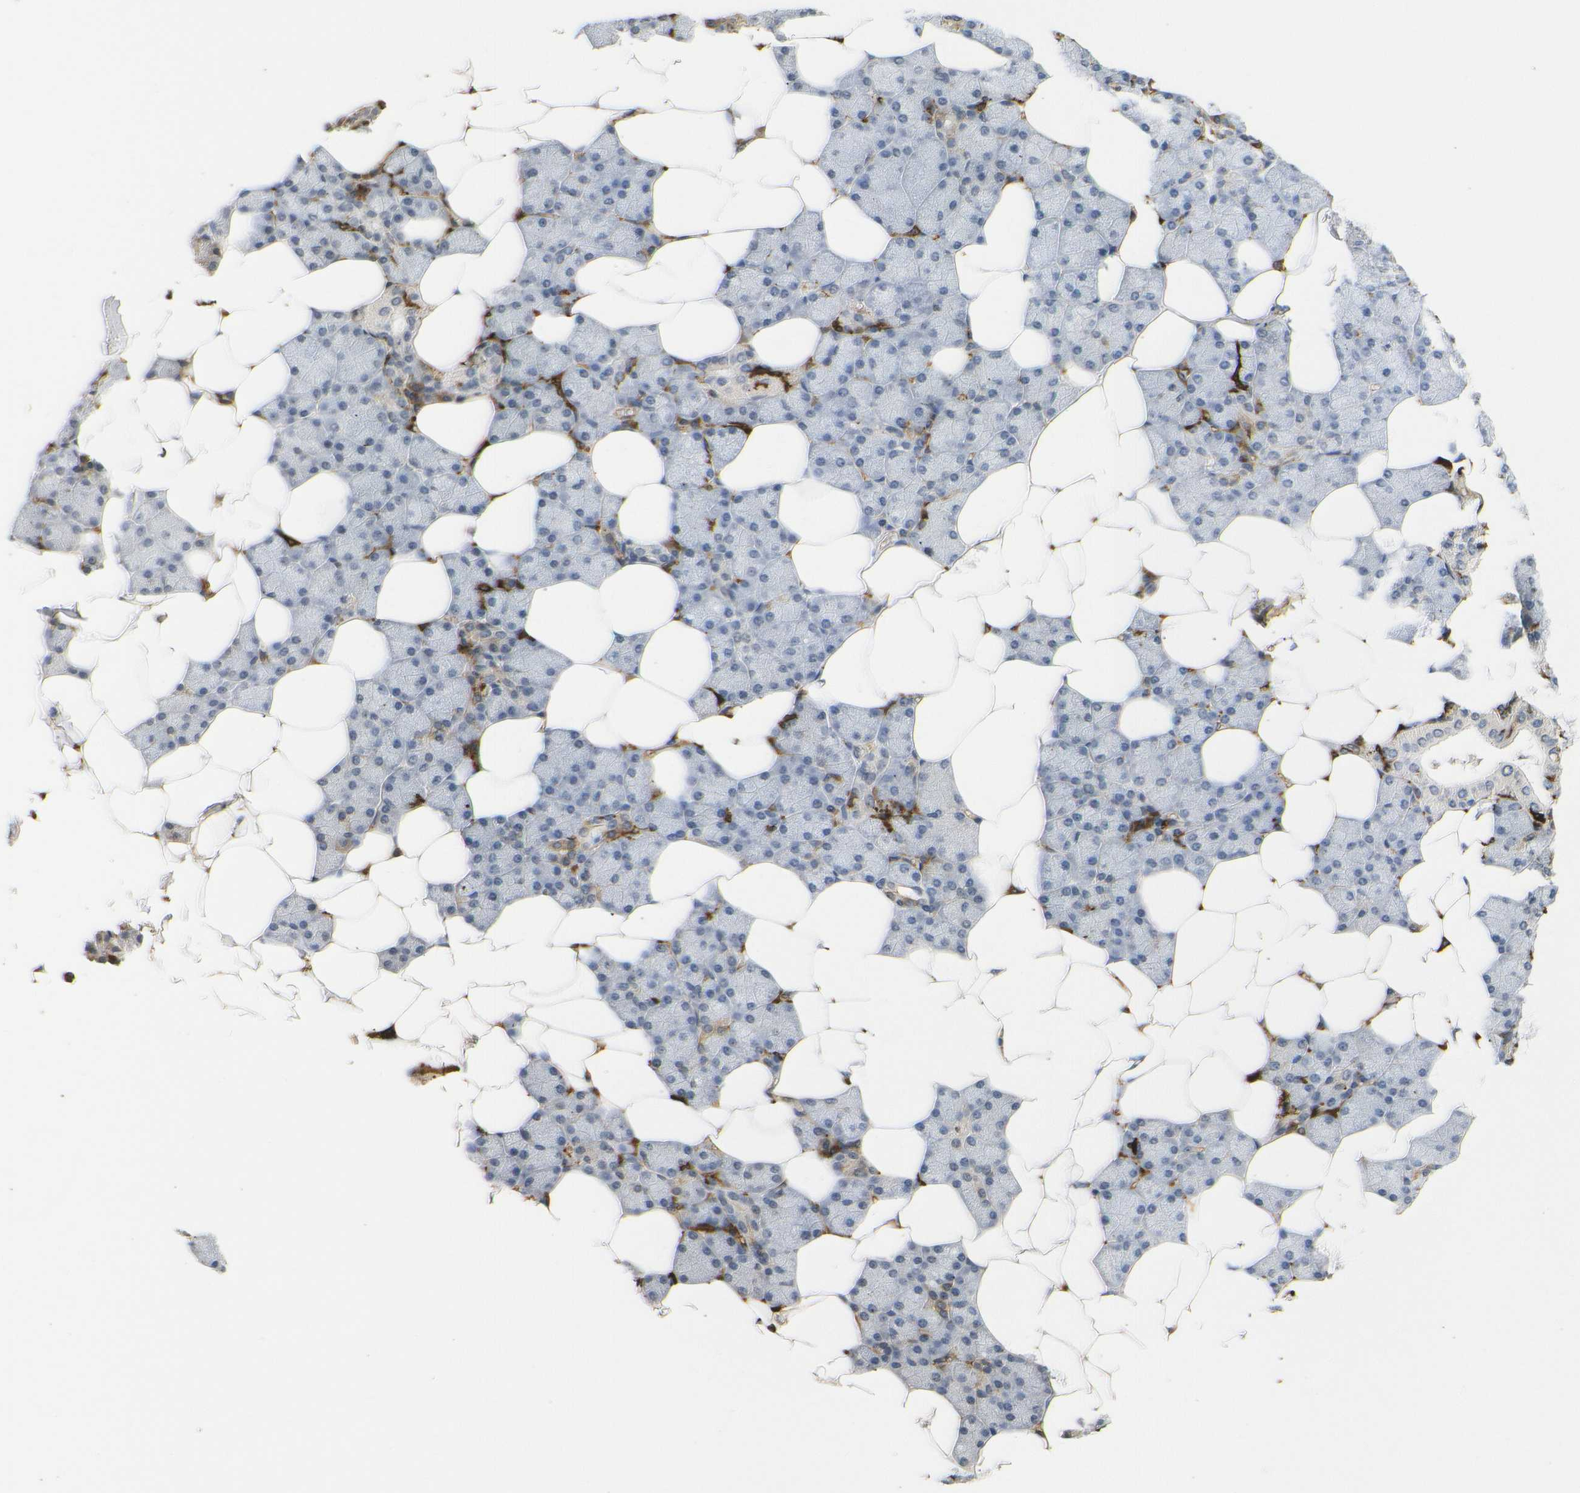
{"staining": {"intensity": "moderate", "quantity": "25%-75%", "location": "cytoplasmic/membranous"}, "tissue": "salivary gland", "cell_type": "Glandular cells", "image_type": "normal", "snomed": [{"axis": "morphology", "description": "Normal tissue, NOS"}, {"axis": "topography", "description": "Salivary gland"}], "caption": "Immunohistochemical staining of unremarkable salivary gland exhibits 25%-75% levels of moderate cytoplasmic/membranous protein positivity in about 25%-75% of glandular cells.", "gene": "HLA", "patient": {"sex": "male", "age": 62}}